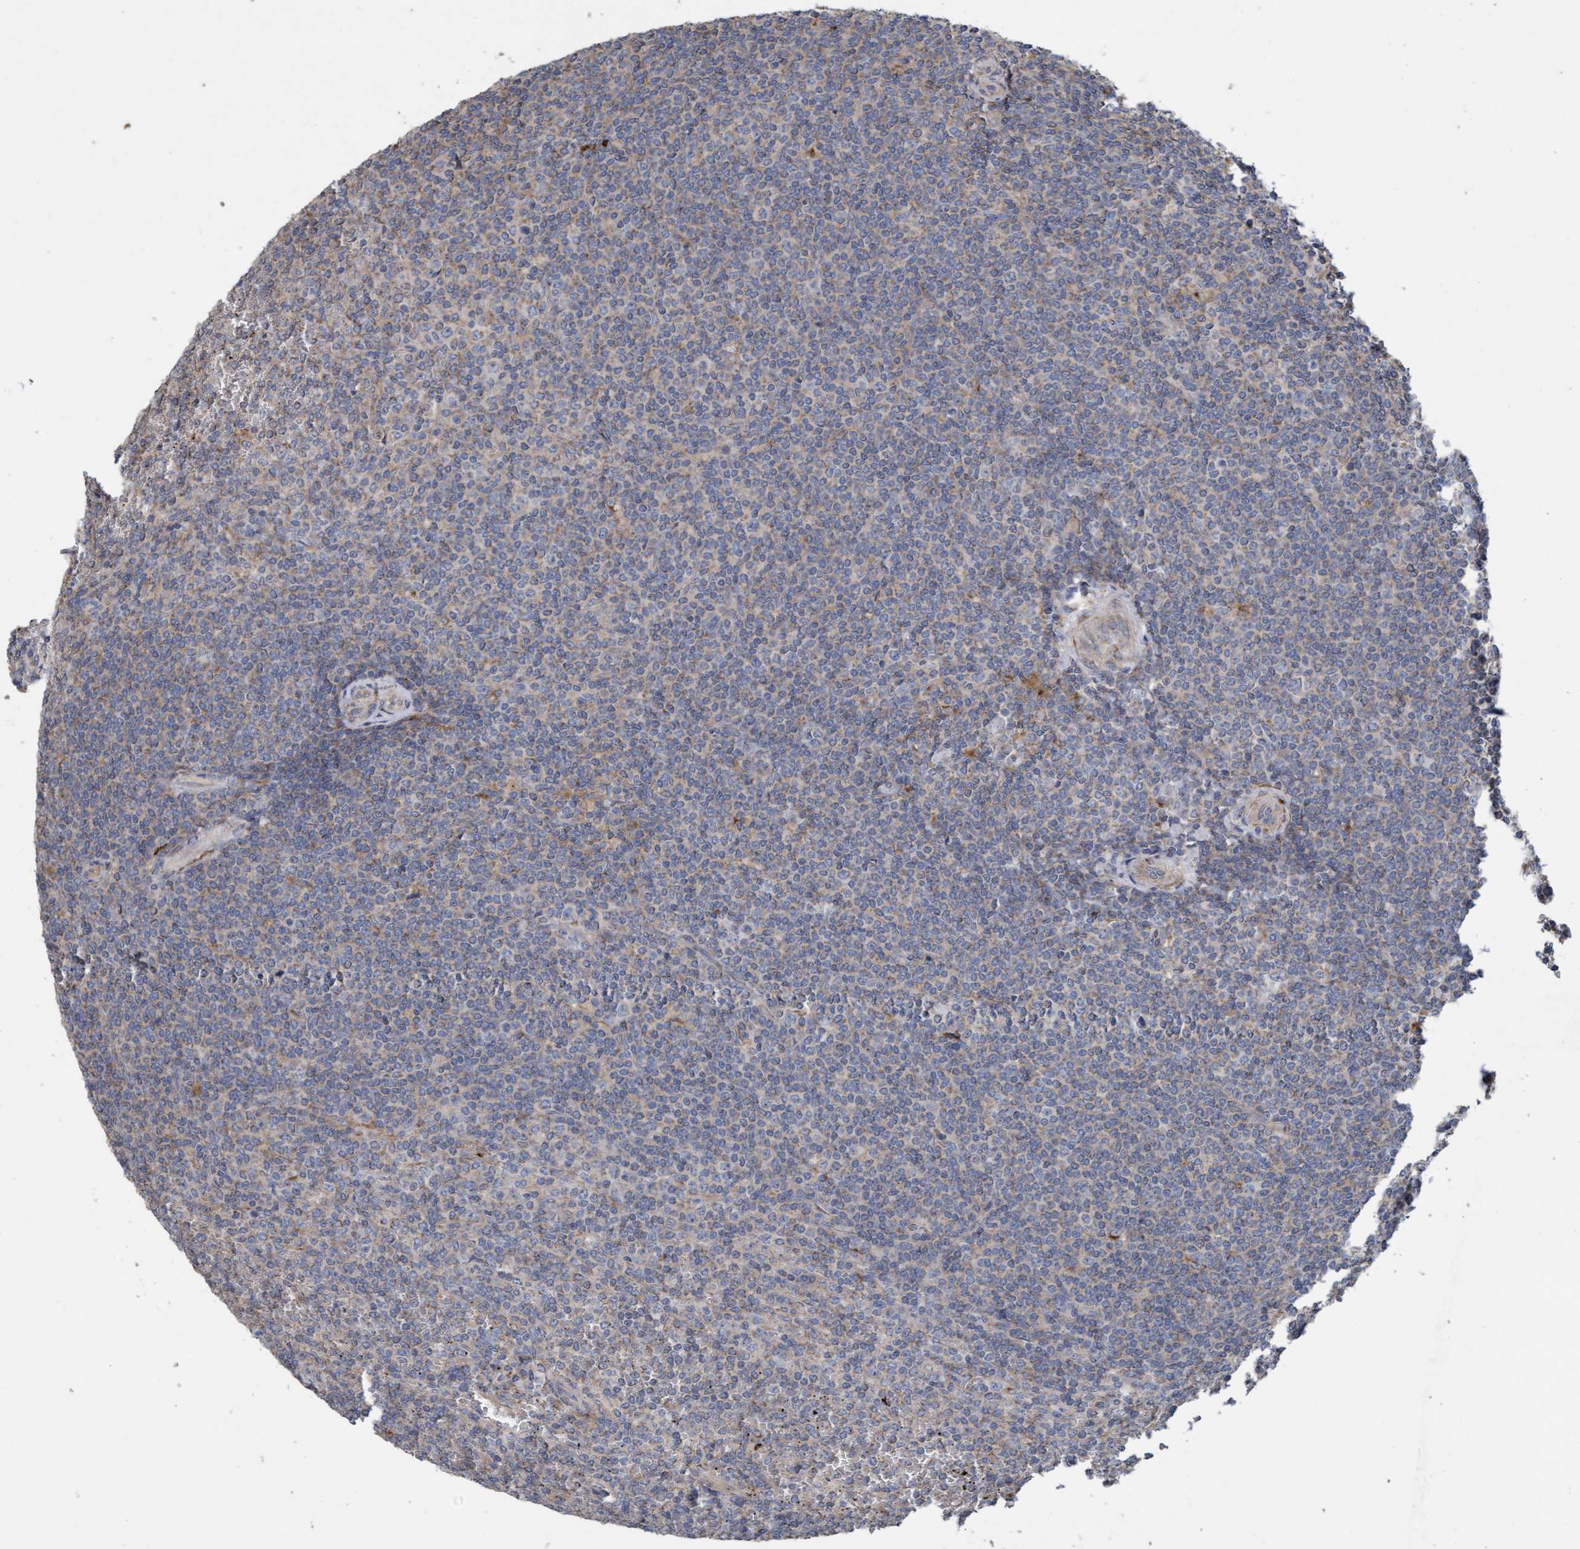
{"staining": {"intensity": "weak", "quantity": "25%-75%", "location": "cytoplasmic/membranous"}, "tissue": "lymphoma", "cell_type": "Tumor cells", "image_type": "cancer", "snomed": [{"axis": "morphology", "description": "Malignant lymphoma, non-Hodgkin's type, Low grade"}, {"axis": "topography", "description": "Spleen"}], "caption": "Weak cytoplasmic/membranous expression for a protein is appreciated in about 25%-75% of tumor cells of malignant lymphoma, non-Hodgkin's type (low-grade) using immunohistochemistry.", "gene": "DDHD2", "patient": {"sex": "female", "age": 19}}